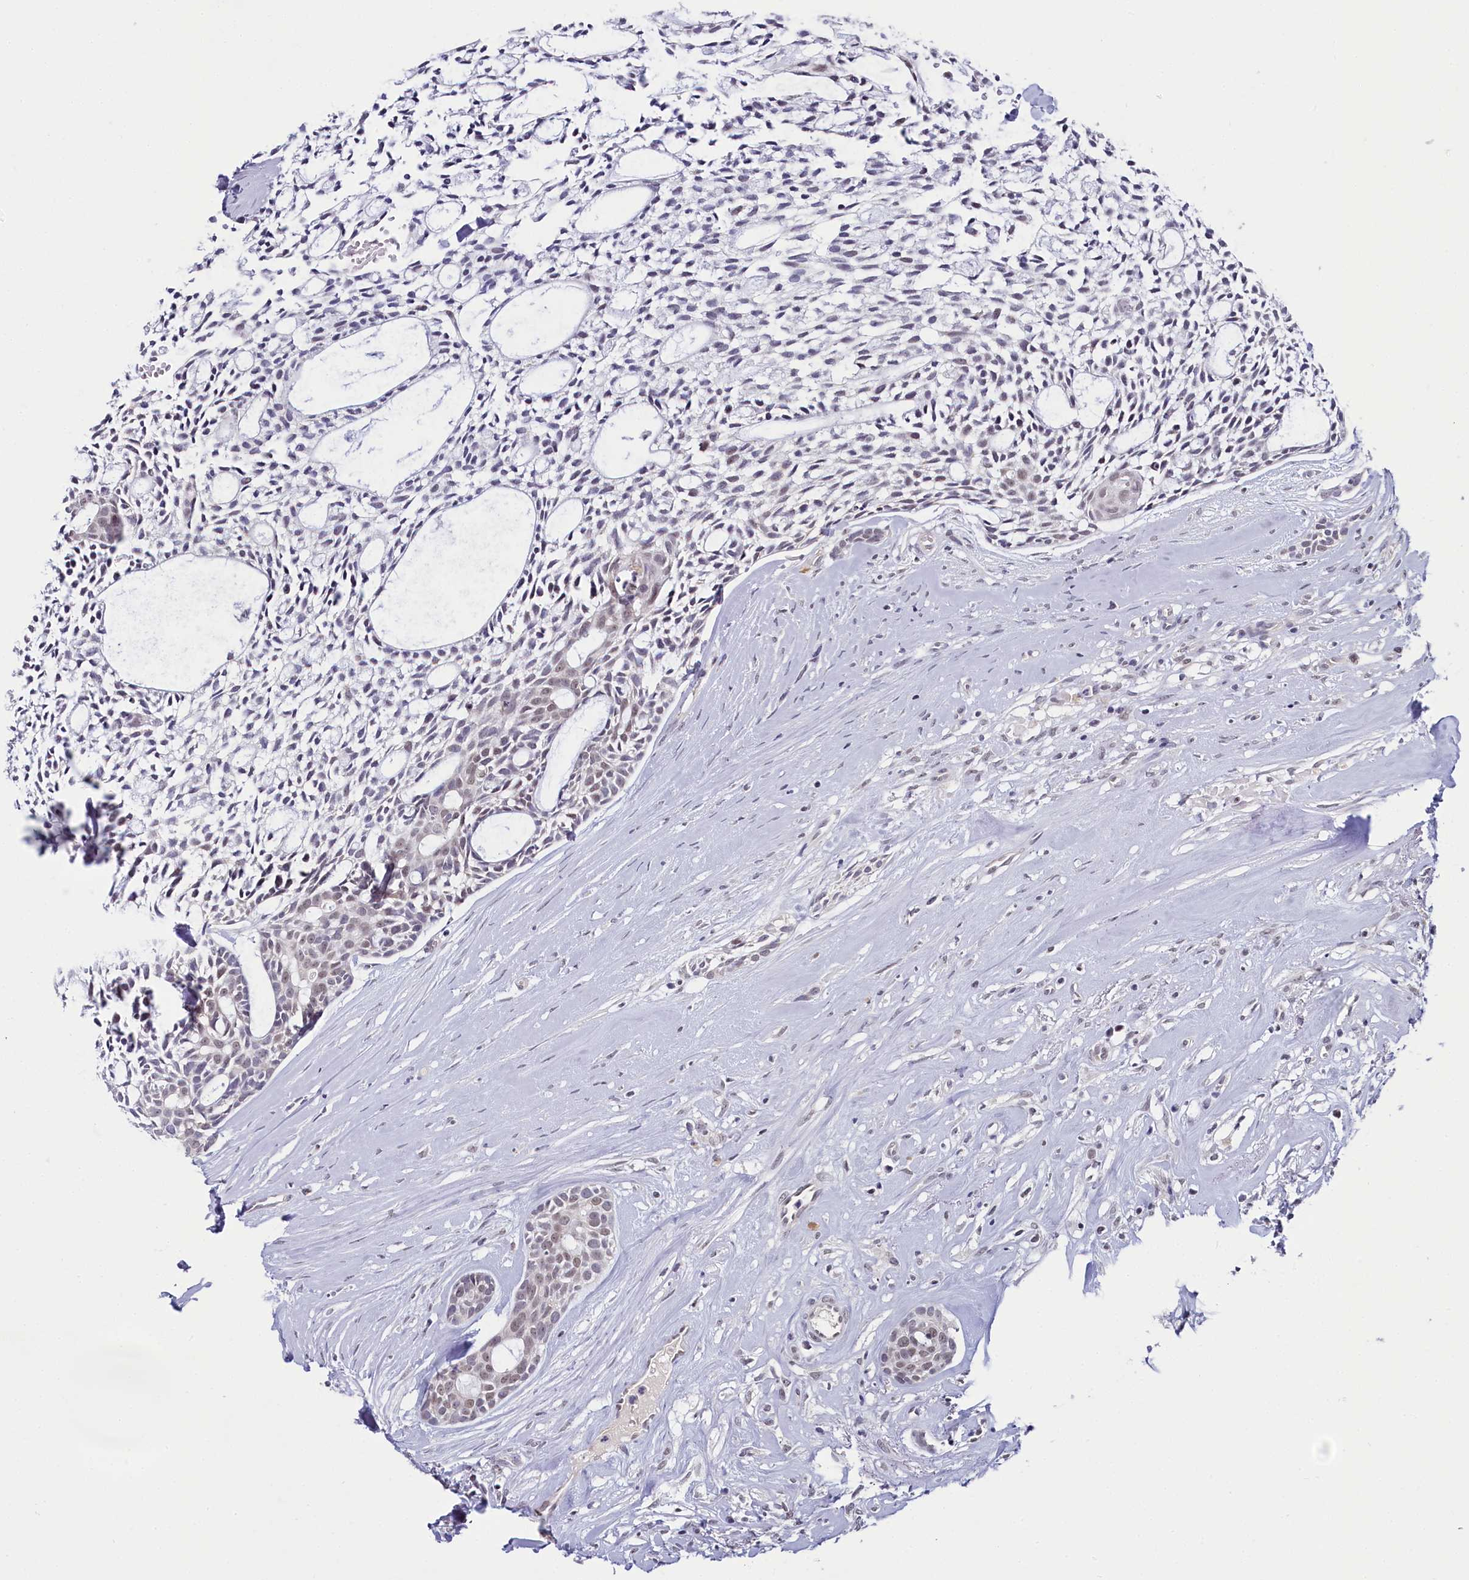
{"staining": {"intensity": "negative", "quantity": "none", "location": "none"}, "tissue": "head and neck cancer", "cell_type": "Tumor cells", "image_type": "cancer", "snomed": [{"axis": "morphology", "description": "Adenocarcinoma, NOS"}, {"axis": "topography", "description": "Subcutis"}, {"axis": "topography", "description": "Head-Neck"}], "caption": "Tumor cells show no significant expression in adenocarcinoma (head and neck).", "gene": "PPHLN1", "patient": {"sex": "female", "age": 73}}